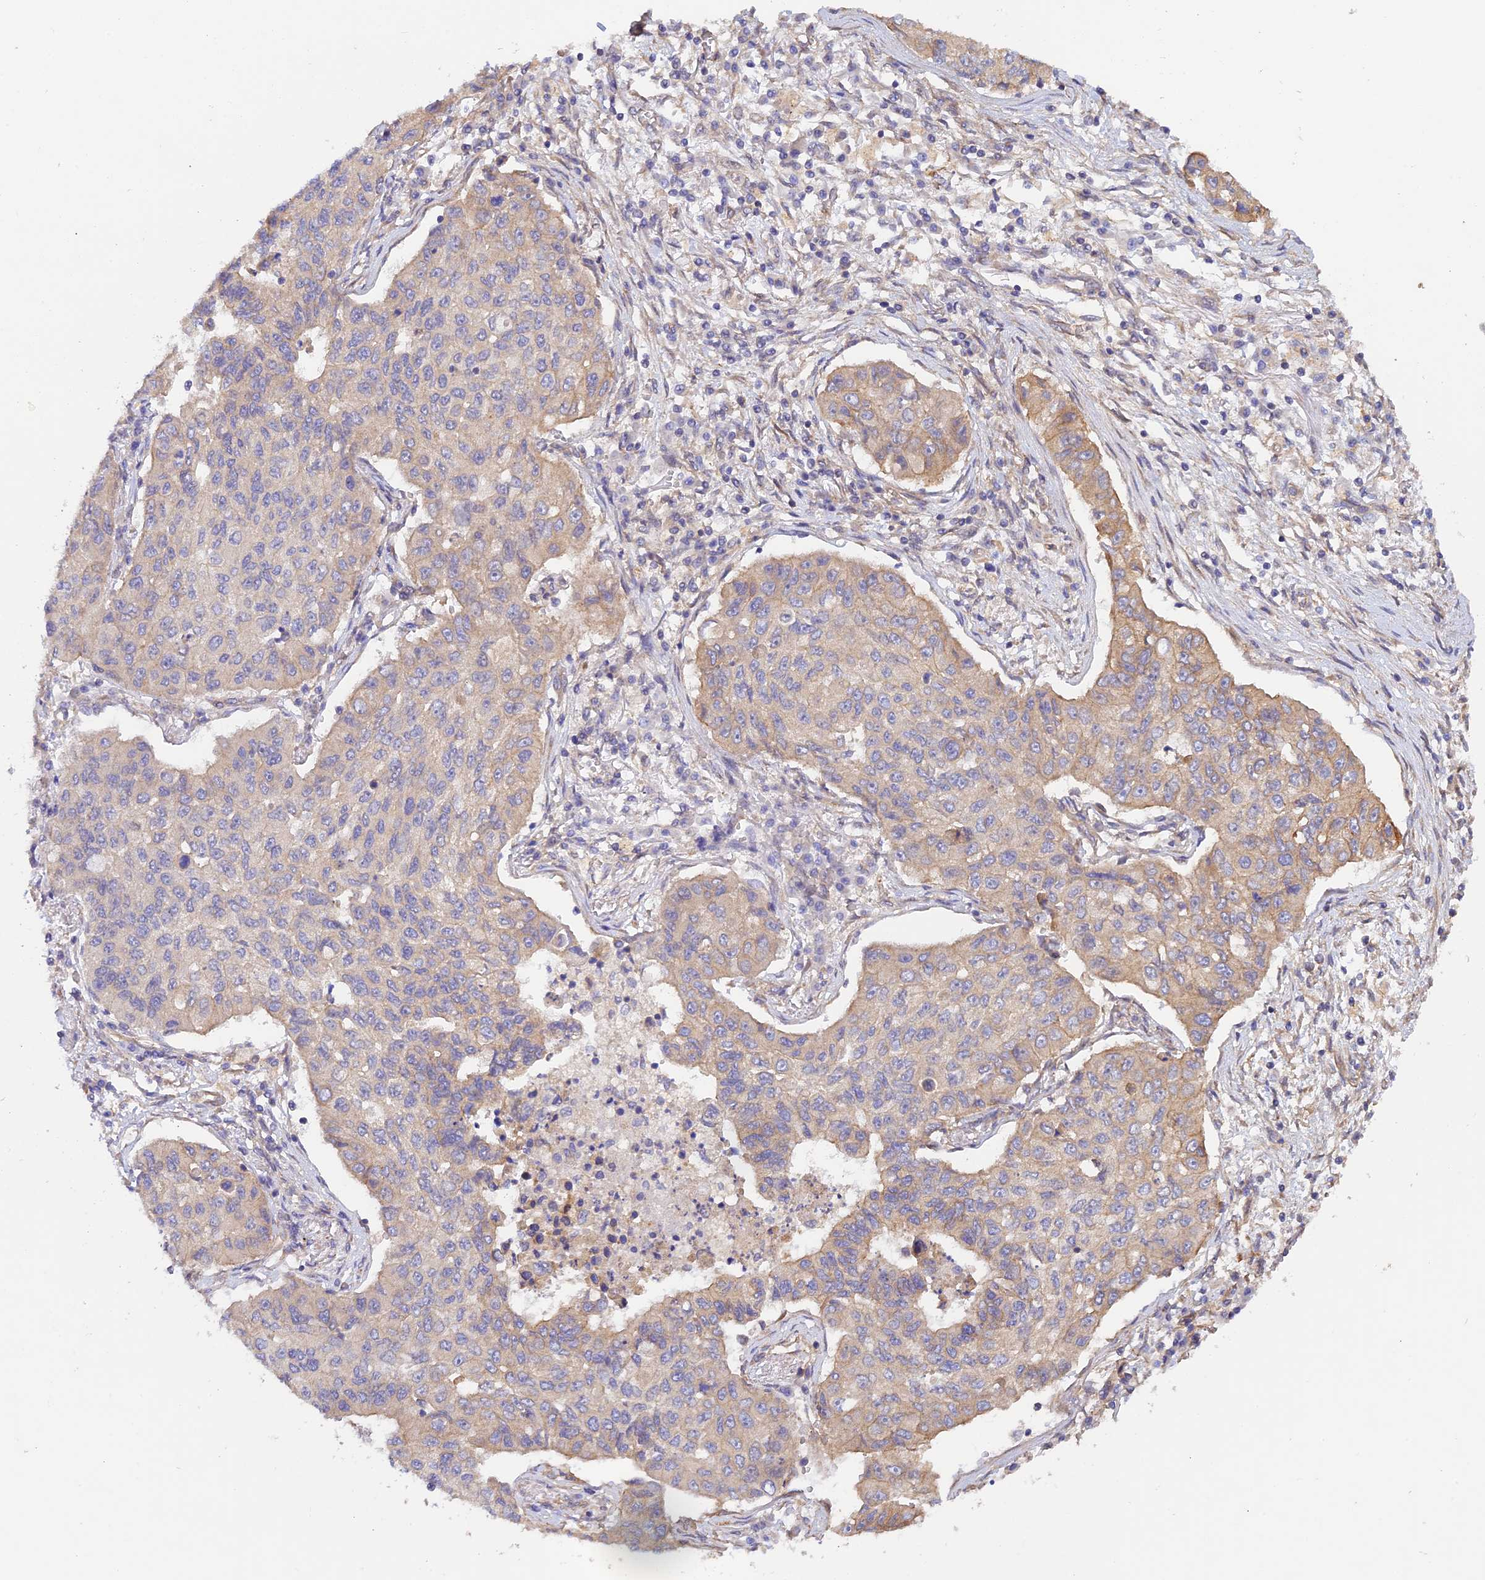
{"staining": {"intensity": "weak", "quantity": "25%-75%", "location": "cytoplasmic/membranous"}, "tissue": "lung cancer", "cell_type": "Tumor cells", "image_type": "cancer", "snomed": [{"axis": "morphology", "description": "Squamous cell carcinoma, NOS"}, {"axis": "topography", "description": "Lung"}], "caption": "About 25%-75% of tumor cells in squamous cell carcinoma (lung) demonstrate weak cytoplasmic/membranous protein staining as visualized by brown immunohistochemical staining.", "gene": "MYO9A", "patient": {"sex": "male", "age": 74}}